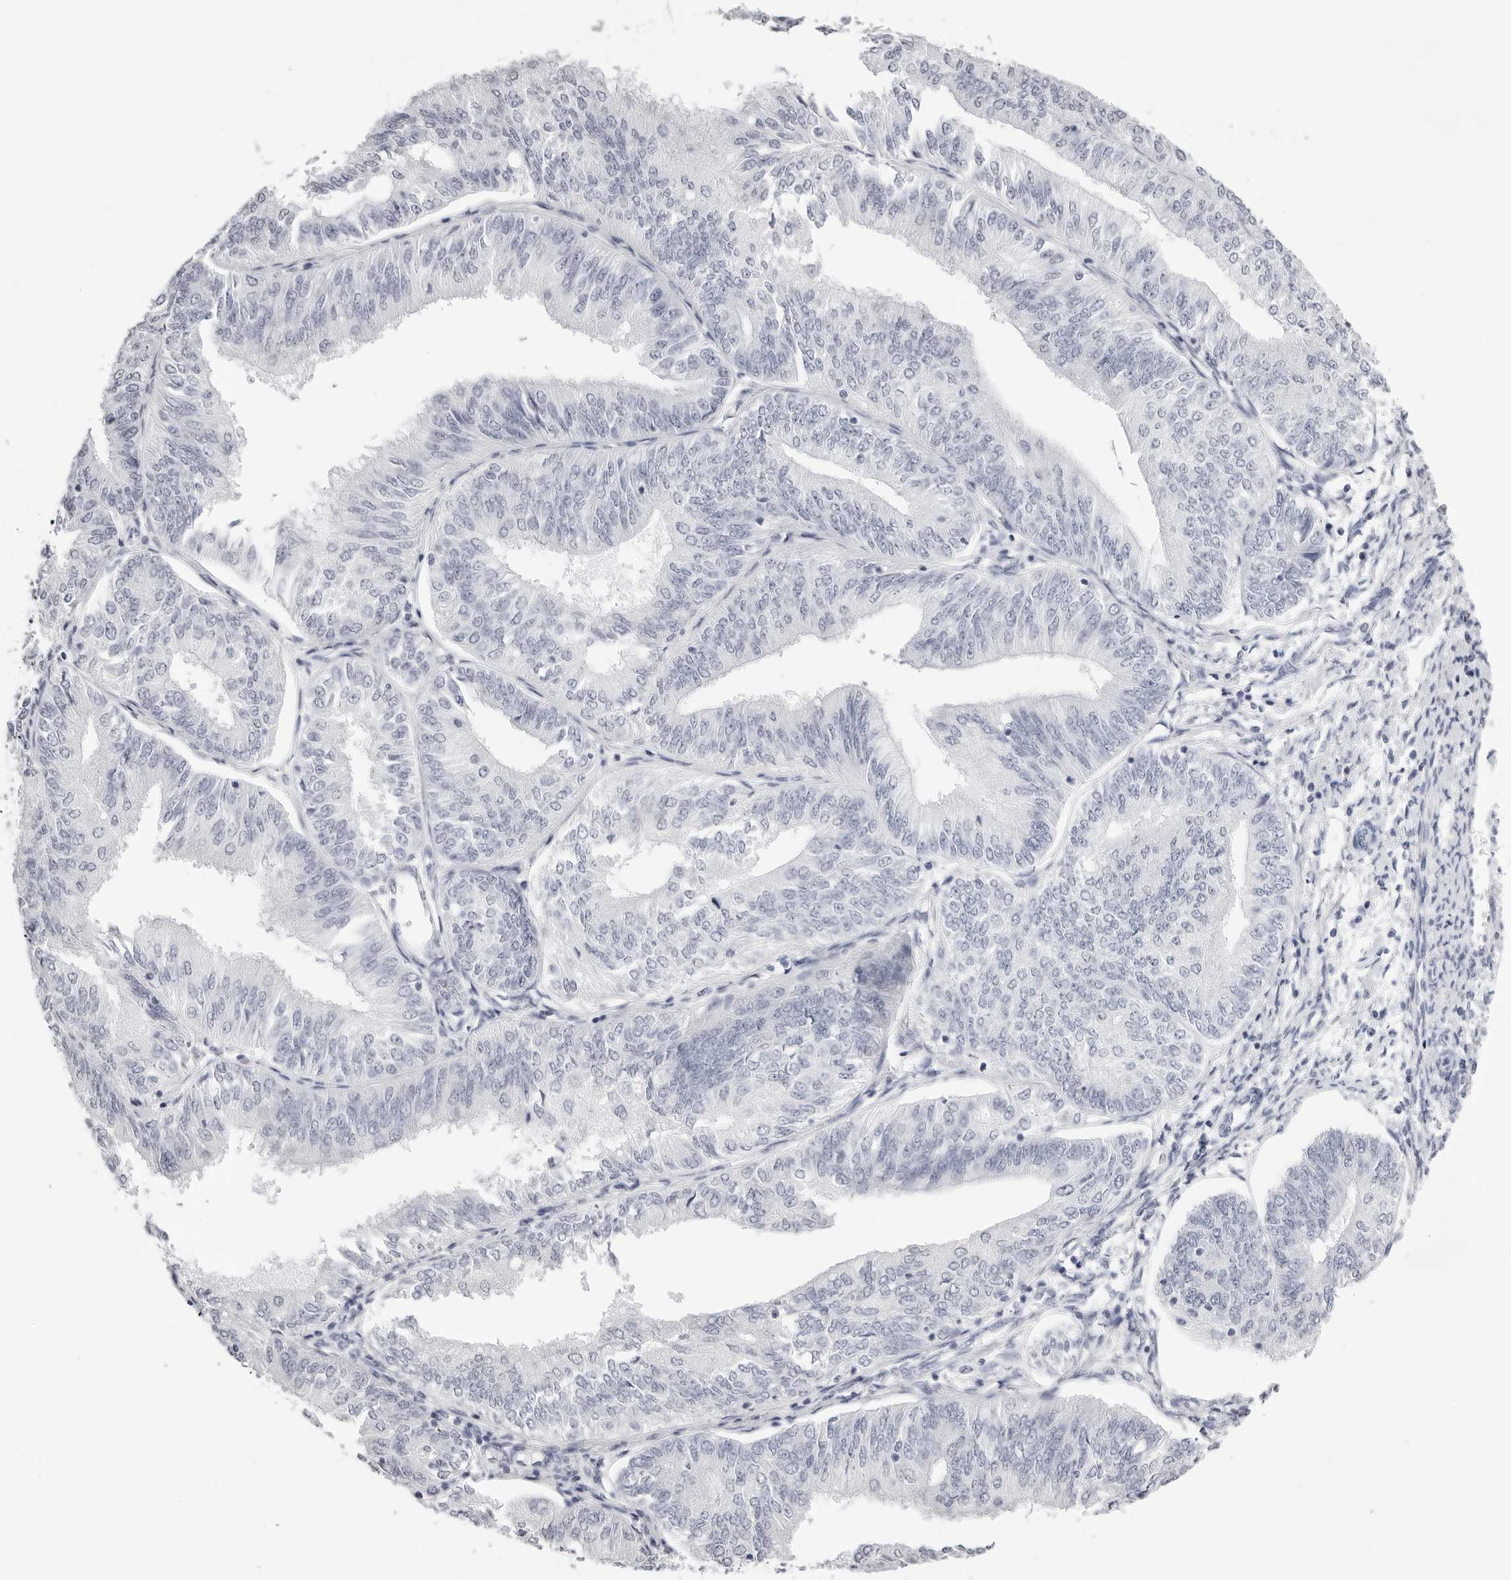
{"staining": {"intensity": "negative", "quantity": "none", "location": "none"}, "tissue": "endometrial cancer", "cell_type": "Tumor cells", "image_type": "cancer", "snomed": [{"axis": "morphology", "description": "Adenocarcinoma, NOS"}, {"axis": "topography", "description": "Endometrium"}], "caption": "The histopathology image displays no significant staining in tumor cells of adenocarcinoma (endometrial).", "gene": "RHO", "patient": {"sex": "female", "age": 58}}